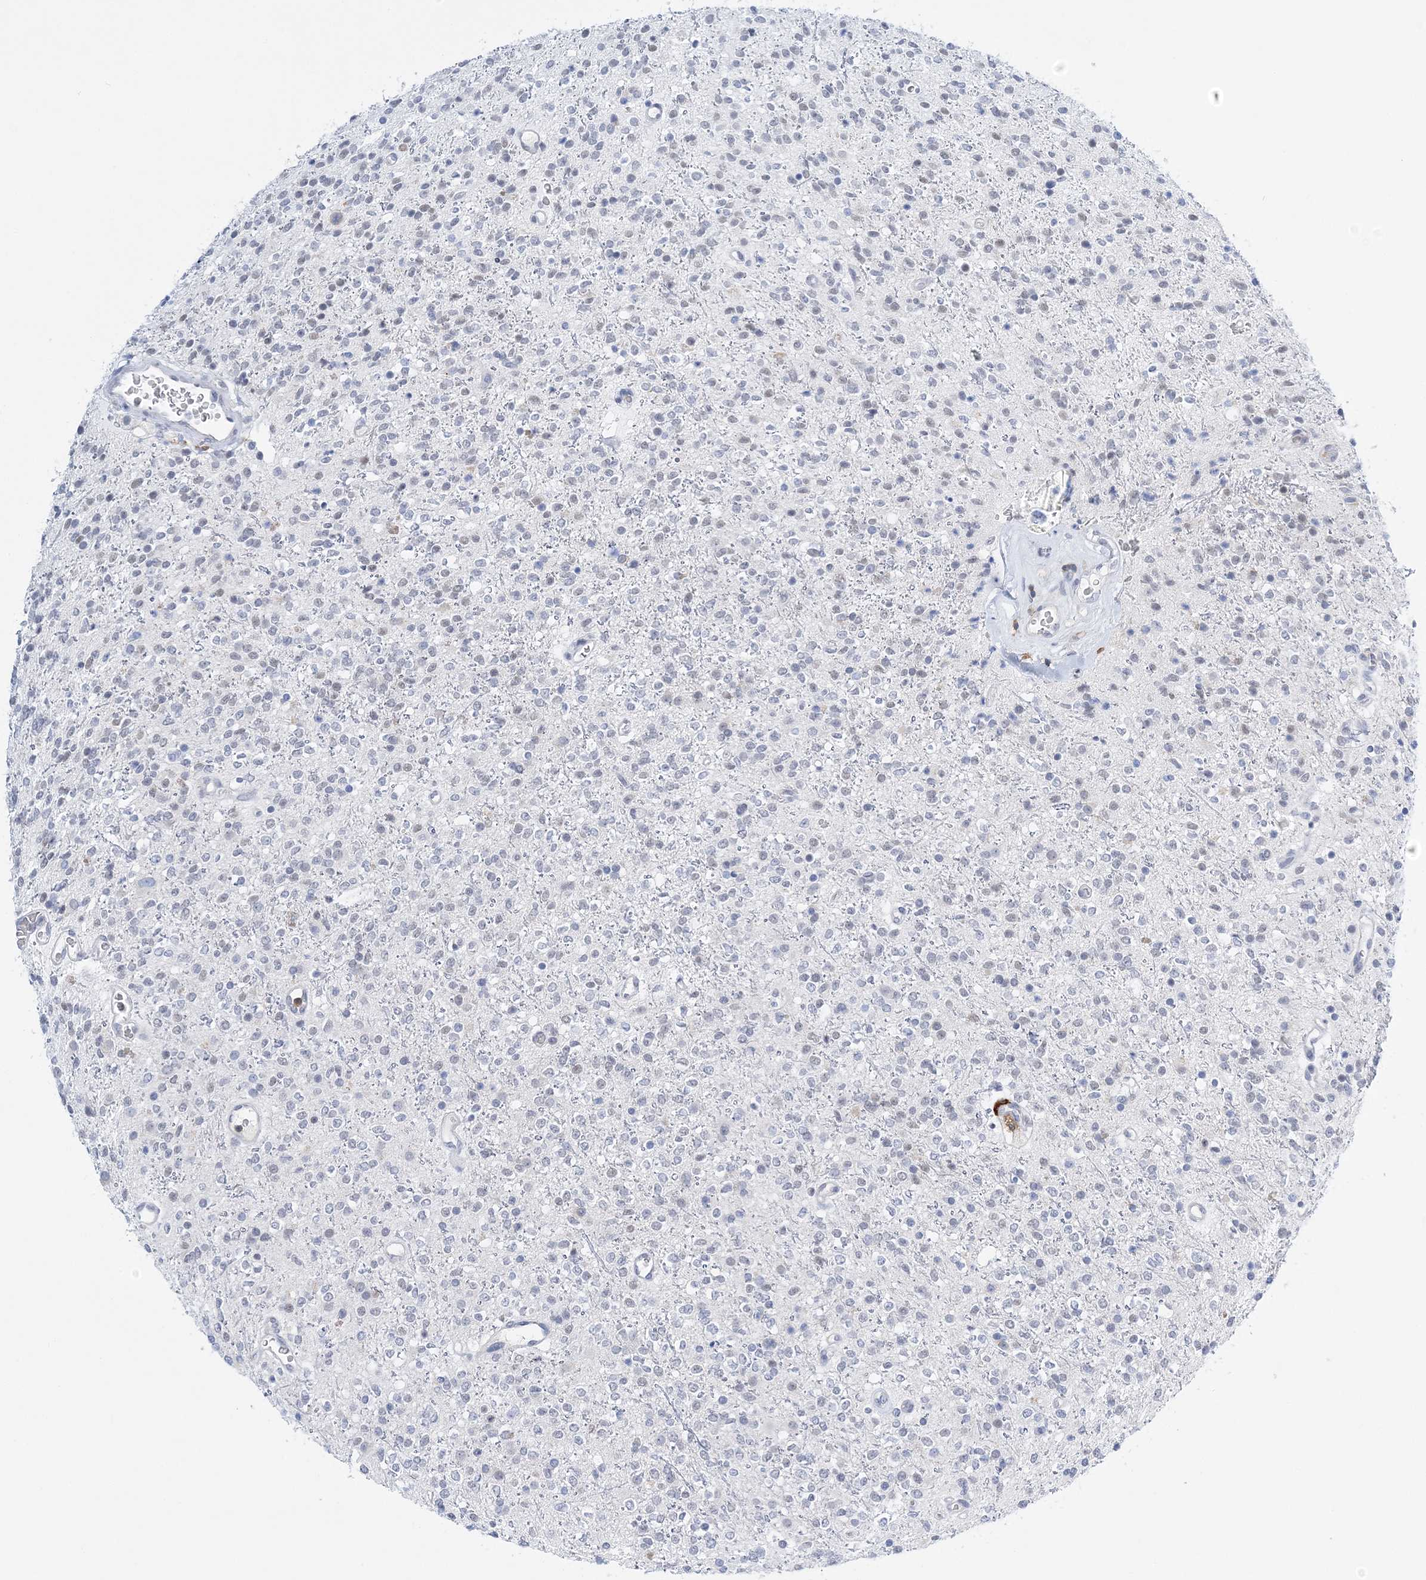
{"staining": {"intensity": "negative", "quantity": "none", "location": "none"}, "tissue": "glioma", "cell_type": "Tumor cells", "image_type": "cancer", "snomed": [{"axis": "morphology", "description": "Glioma, malignant, High grade"}, {"axis": "topography", "description": "Brain"}], "caption": "Immunohistochemistry (IHC) image of malignant glioma (high-grade) stained for a protein (brown), which shows no staining in tumor cells.", "gene": "PRMT9", "patient": {"sex": "male", "age": 34}}